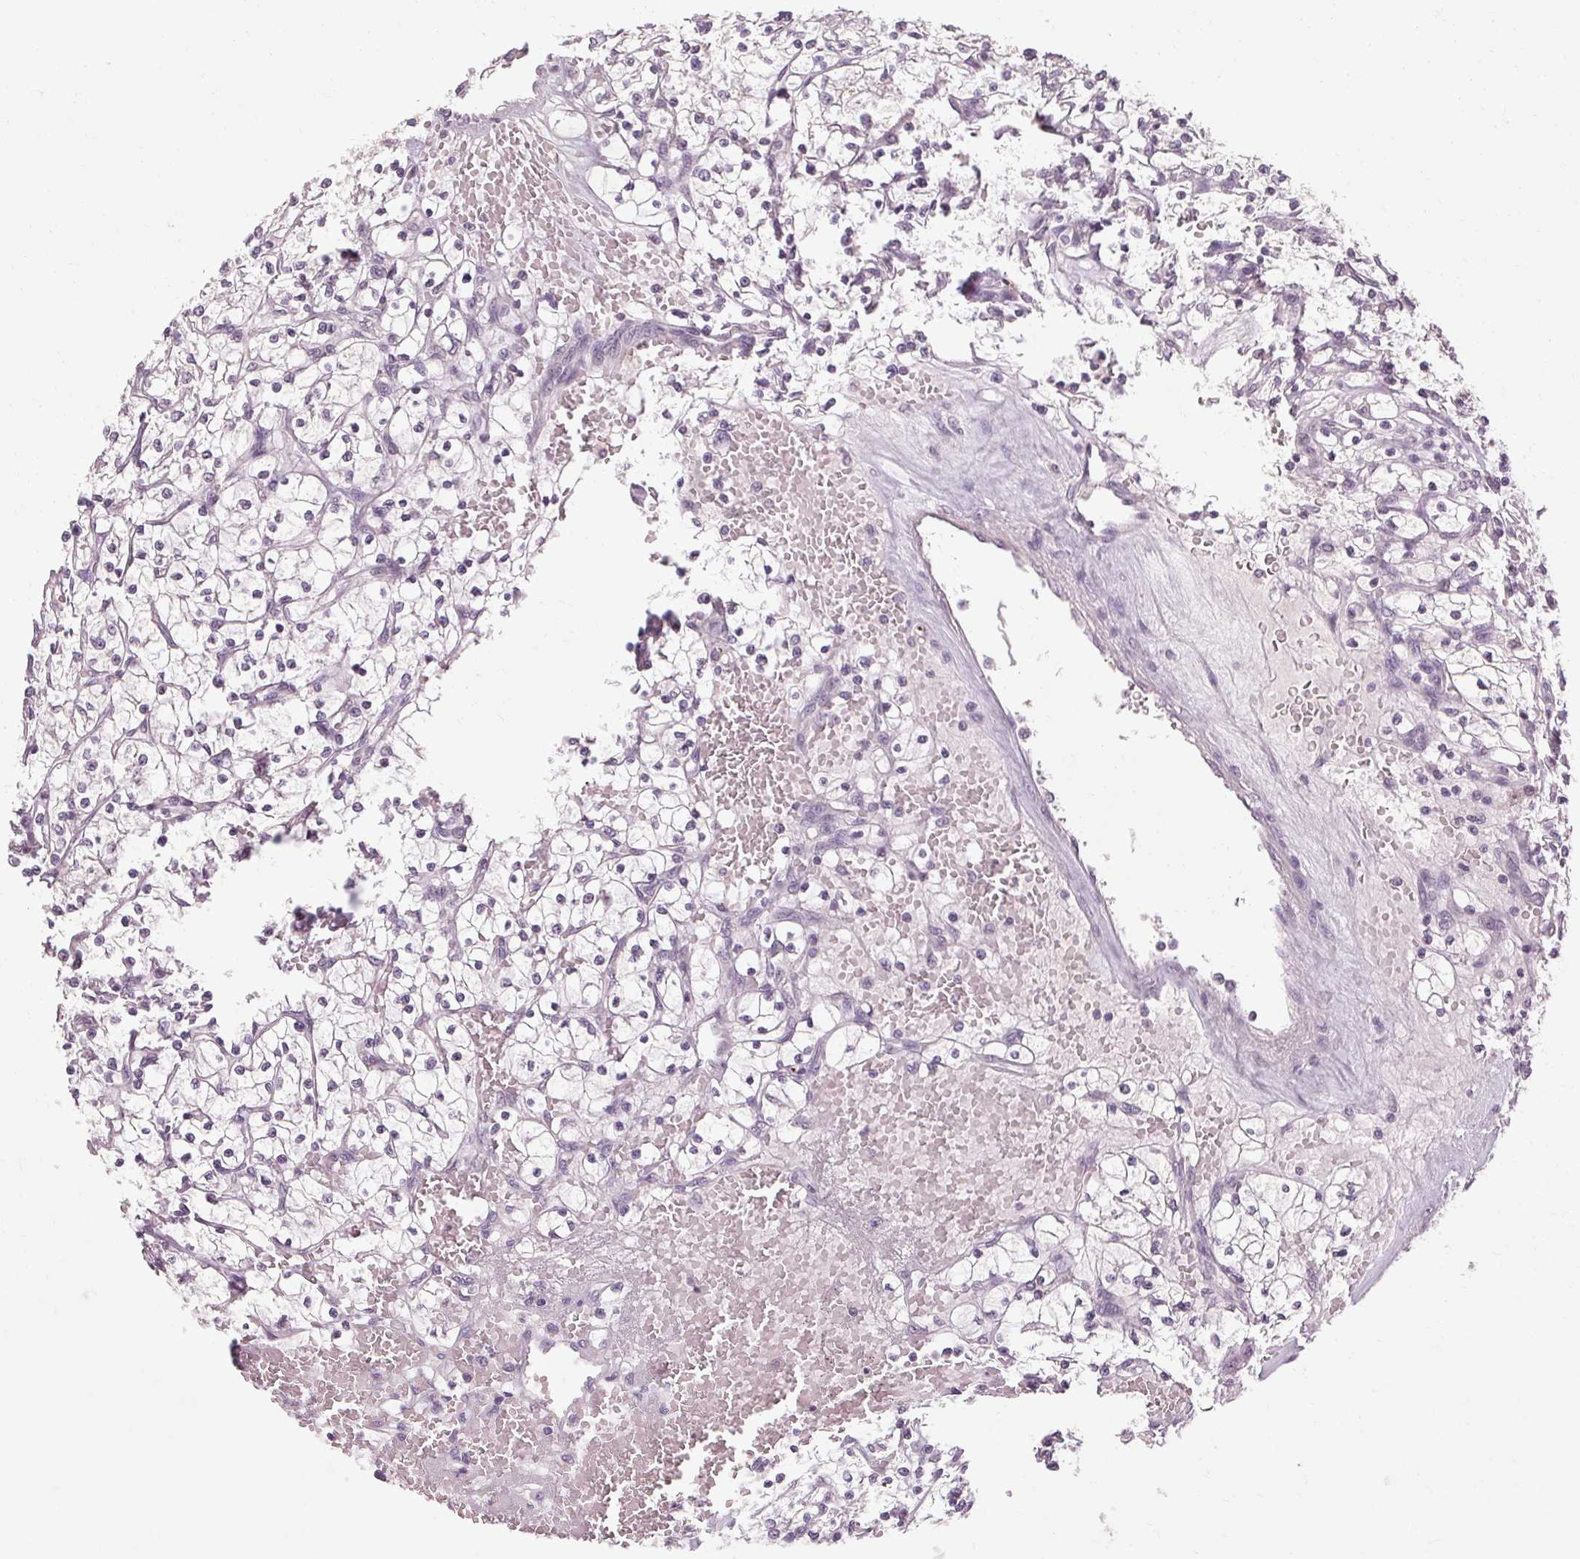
{"staining": {"intensity": "negative", "quantity": "none", "location": "none"}, "tissue": "renal cancer", "cell_type": "Tumor cells", "image_type": "cancer", "snomed": [{"axis": "morphology", "description": "Adenocarcinoma, NOS"}, {"axis": "topography", "description": "Kidney"}], "caption": "Tumor cells show no significant expression in renal adenocarcinoma. Nuclei are stained in blue.", "gene": "POMC", "patient": {"sex": "female", "age": 64}}